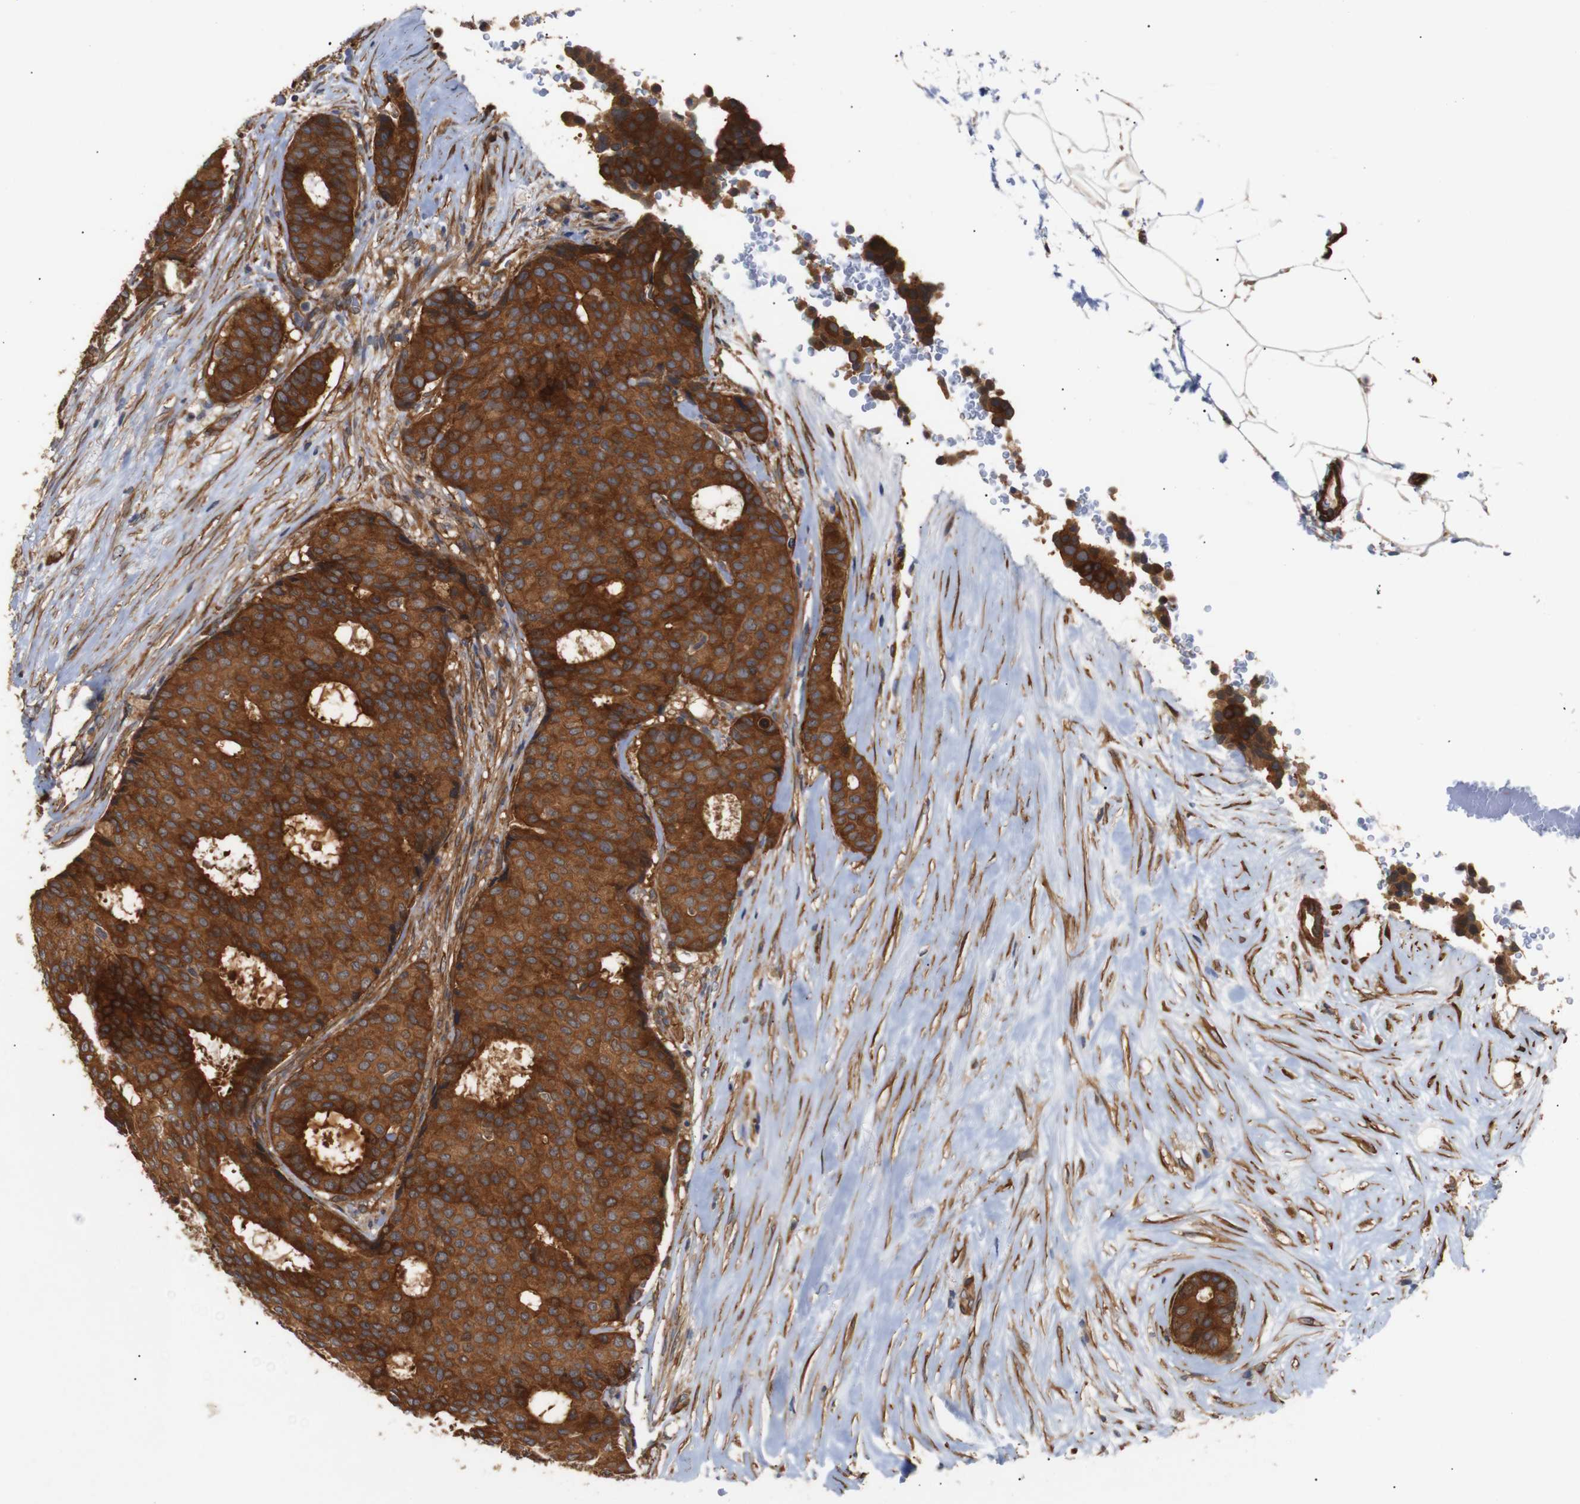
{"staining": {"intensity": "strong", "quantity": ">75%", "location": "cytoplasmic/membranous"}, "tissue": "breast cancer", "cell_type": "Tumor cells", "image_type": "cancer", "snomed": [{"axis": "morphology", "description": "Duct carcinoma"}, {"axis": "topography", "description": "Breast"}], "caption": "Strong cytoplasmic/membranous positivity for a protein is seen in about >75% of tumor cells of breast cancer using immunohistochemistry.", "gene": "PAWR", "patient": {"sex": "female", "age": 75}}